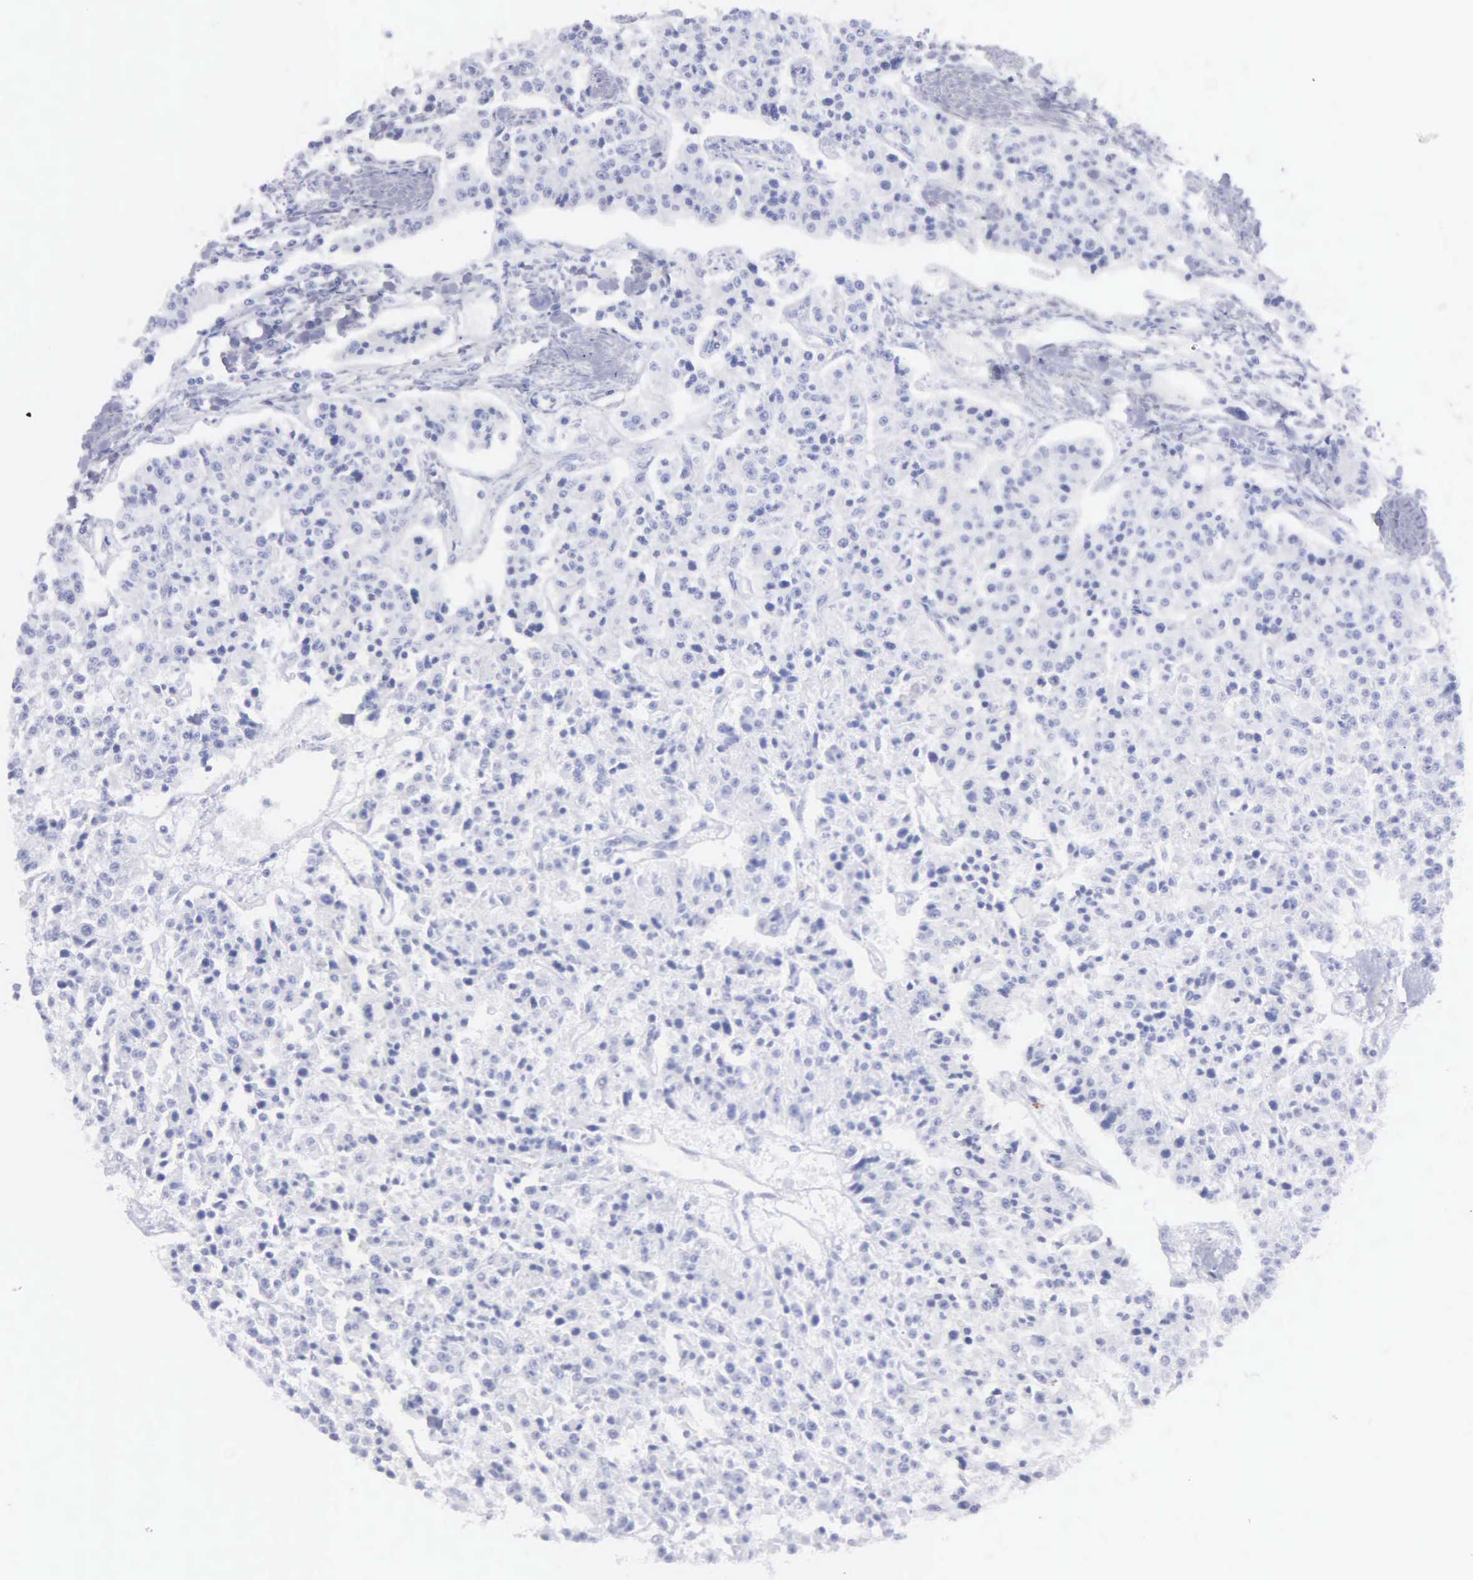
{"staining": {"intensity": "negative", "quantity": "none", "location": "none"}, "tissue": "carcinoid", "cell_type": "Tumor cells", "image_type": "cancer", "snomed": [{"axis": "morphology", "description": "Carcinoid, malignant, NOS"}, {"axis": "topography", "description": "Stomach"}], "caption": "An IHC photomicrograph of carcinoid (malignant) is shown. There is no staining in tumor cells of carcinoid (malignant).", "gene": "CYP19A1", "patient": {"sex": "female", "age": 76}}